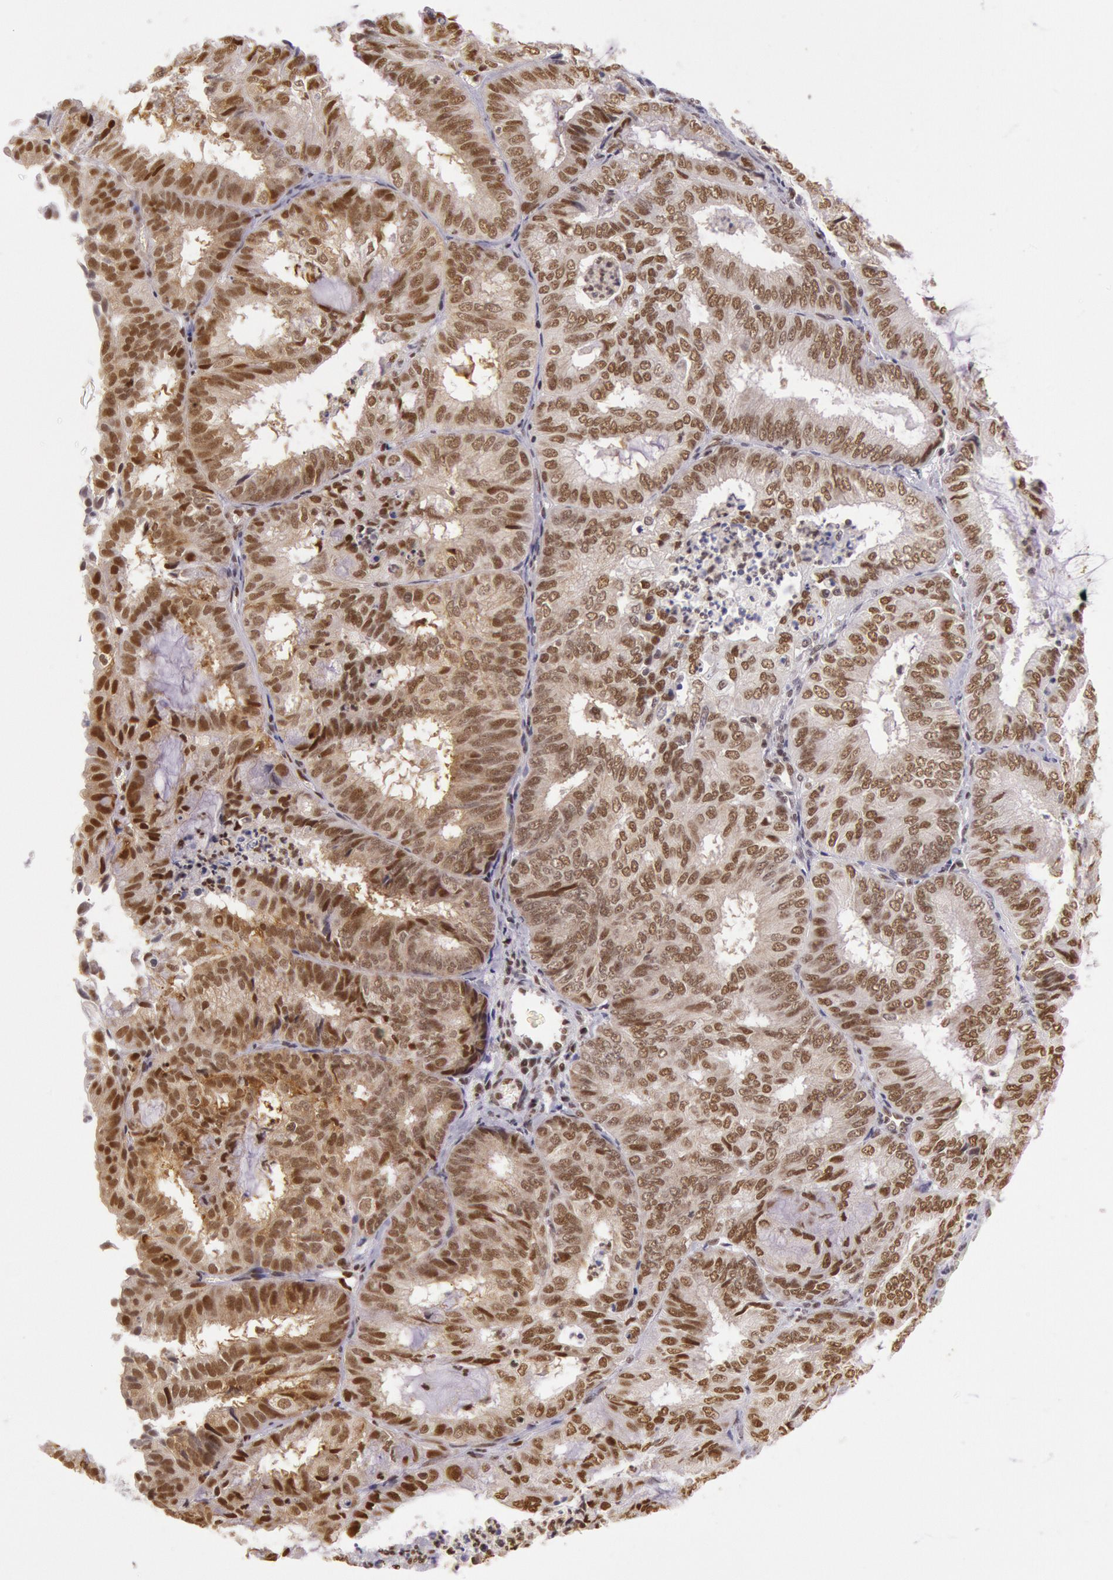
{"staining": {"intensity": "strong", "quantity": ">75%", "location": "nuclear"}, "tissue": "endometrial cancer", "cell_type": "Tumor cells", "image_type": "cancer", "snomed": [{"axis": "morphology", "description": "Adenocarcinoma, NOS"}, {"axis": "topography", "description": "Endometrium"}], "caption": "Immunohistochemical staining of endometrial adenocarcinoma reveals strong nuclear protein expression in approximately >75% of tumor cells.", "gene": "ESS2", "patient": {"sex": "female", "age": 59}}